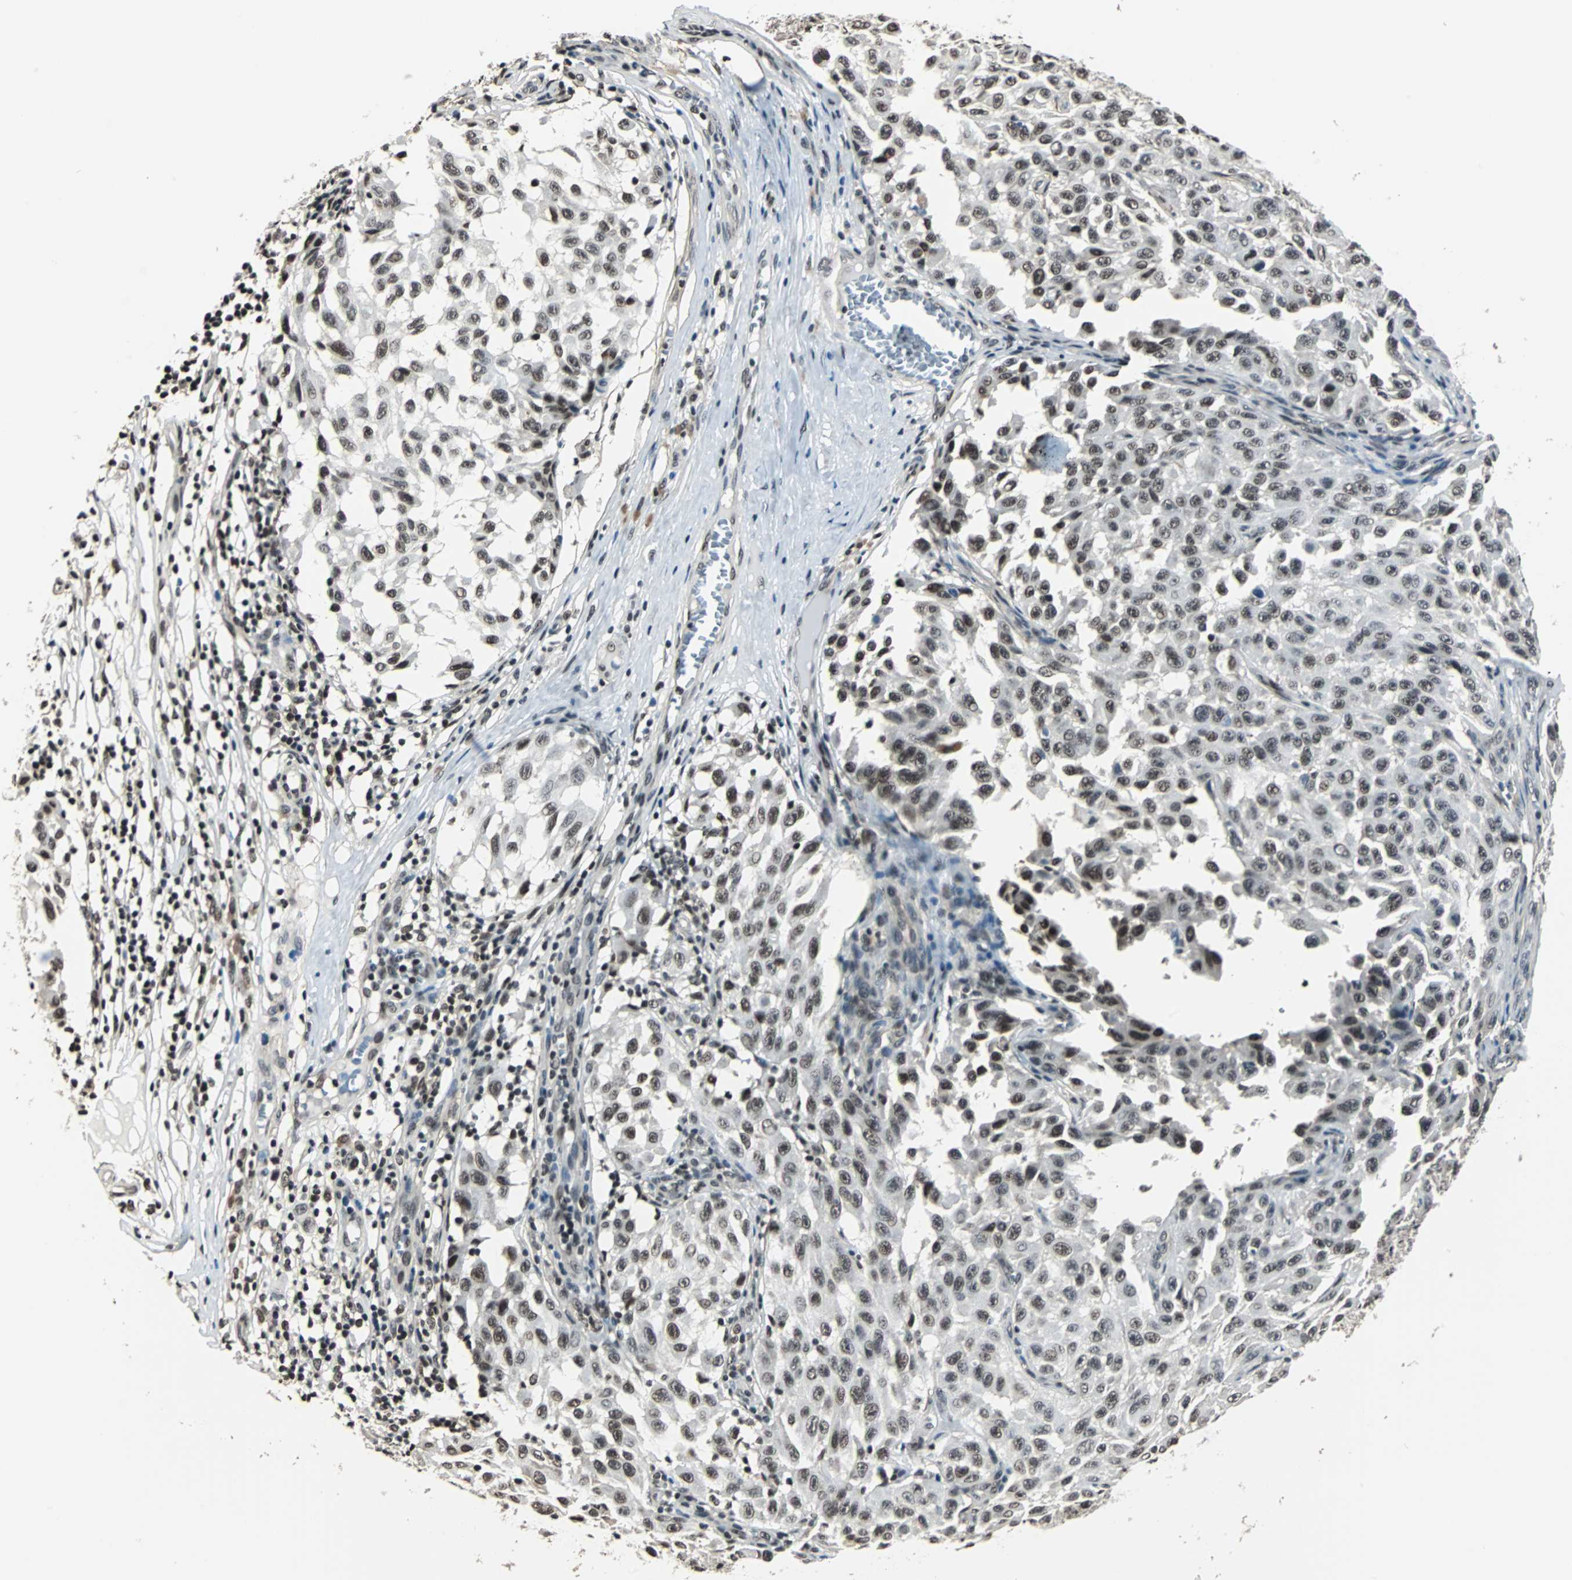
{"staining": {"intensity": "weak", "quantity": ">75%", "location": "nuclear"}, "tissue": "melanoma", "cell_type": "Tumor cells", "image_type": "cancer", "snomed": [{"axis": "morphology", "description": "Malignant melanoma, NOS"}, {"axis": "topography", "description": "Skin"}], "caption": "Protein expression analysis of human malignant melanoma reveals weak nuclear staining in about >75% of tumor cells.", "gene": "MKX", "patient": {"sex": "male", "age": 30}}